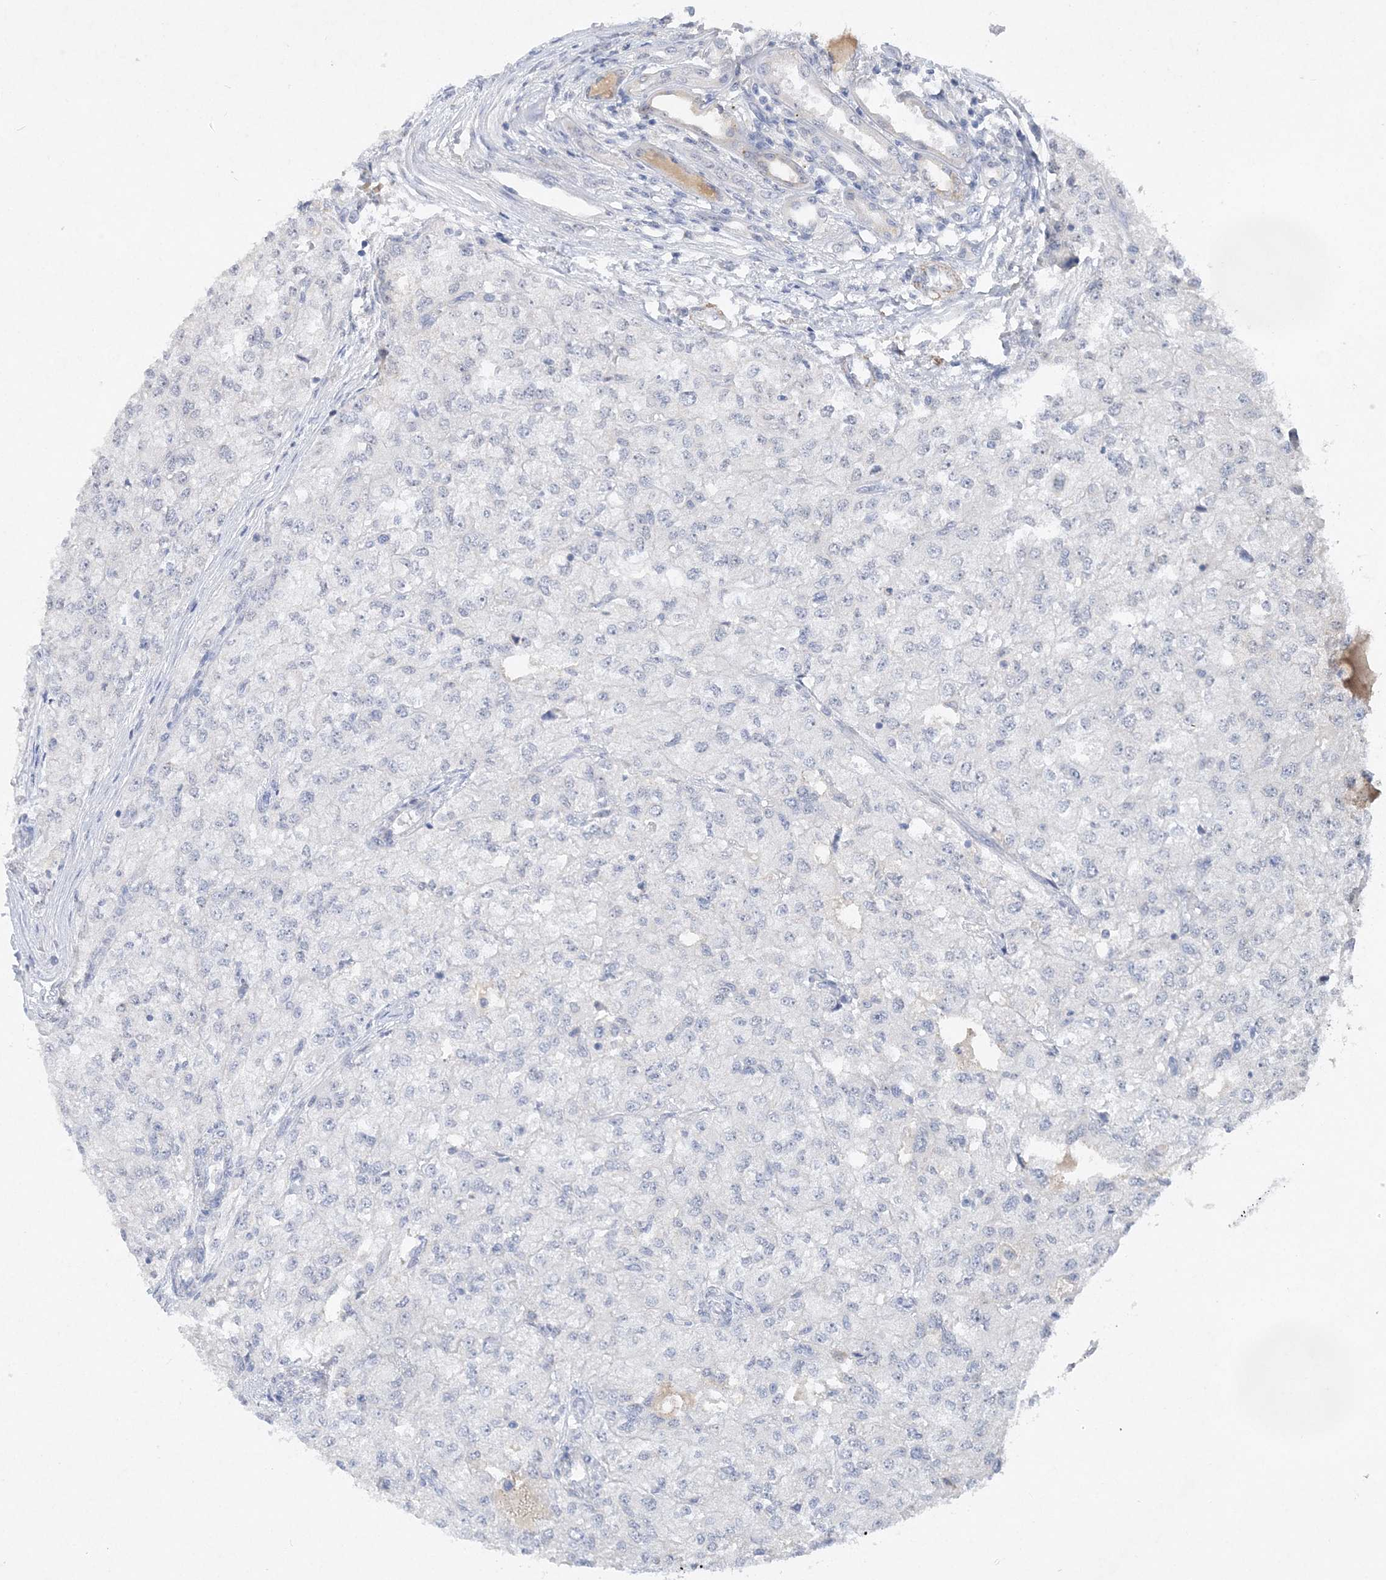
{"staining": {"intensity": "negative", "quantity": "none", "location": "none"}, "tissue": "renal cancer", "cell_type": "Tumor cells", "image_type": "cancer", "snomed": [{"axis": "morphology", "description": "Adenocarcinoma, NOS"}, {"axis": "topography", "description": "Kidney"}], "caption": "Tumor cells are negative for brown protein staining in renal cancer (adenocarcinoma).", "gene": "C11orf58", "patient": {"sex": "female", "age": 54}}